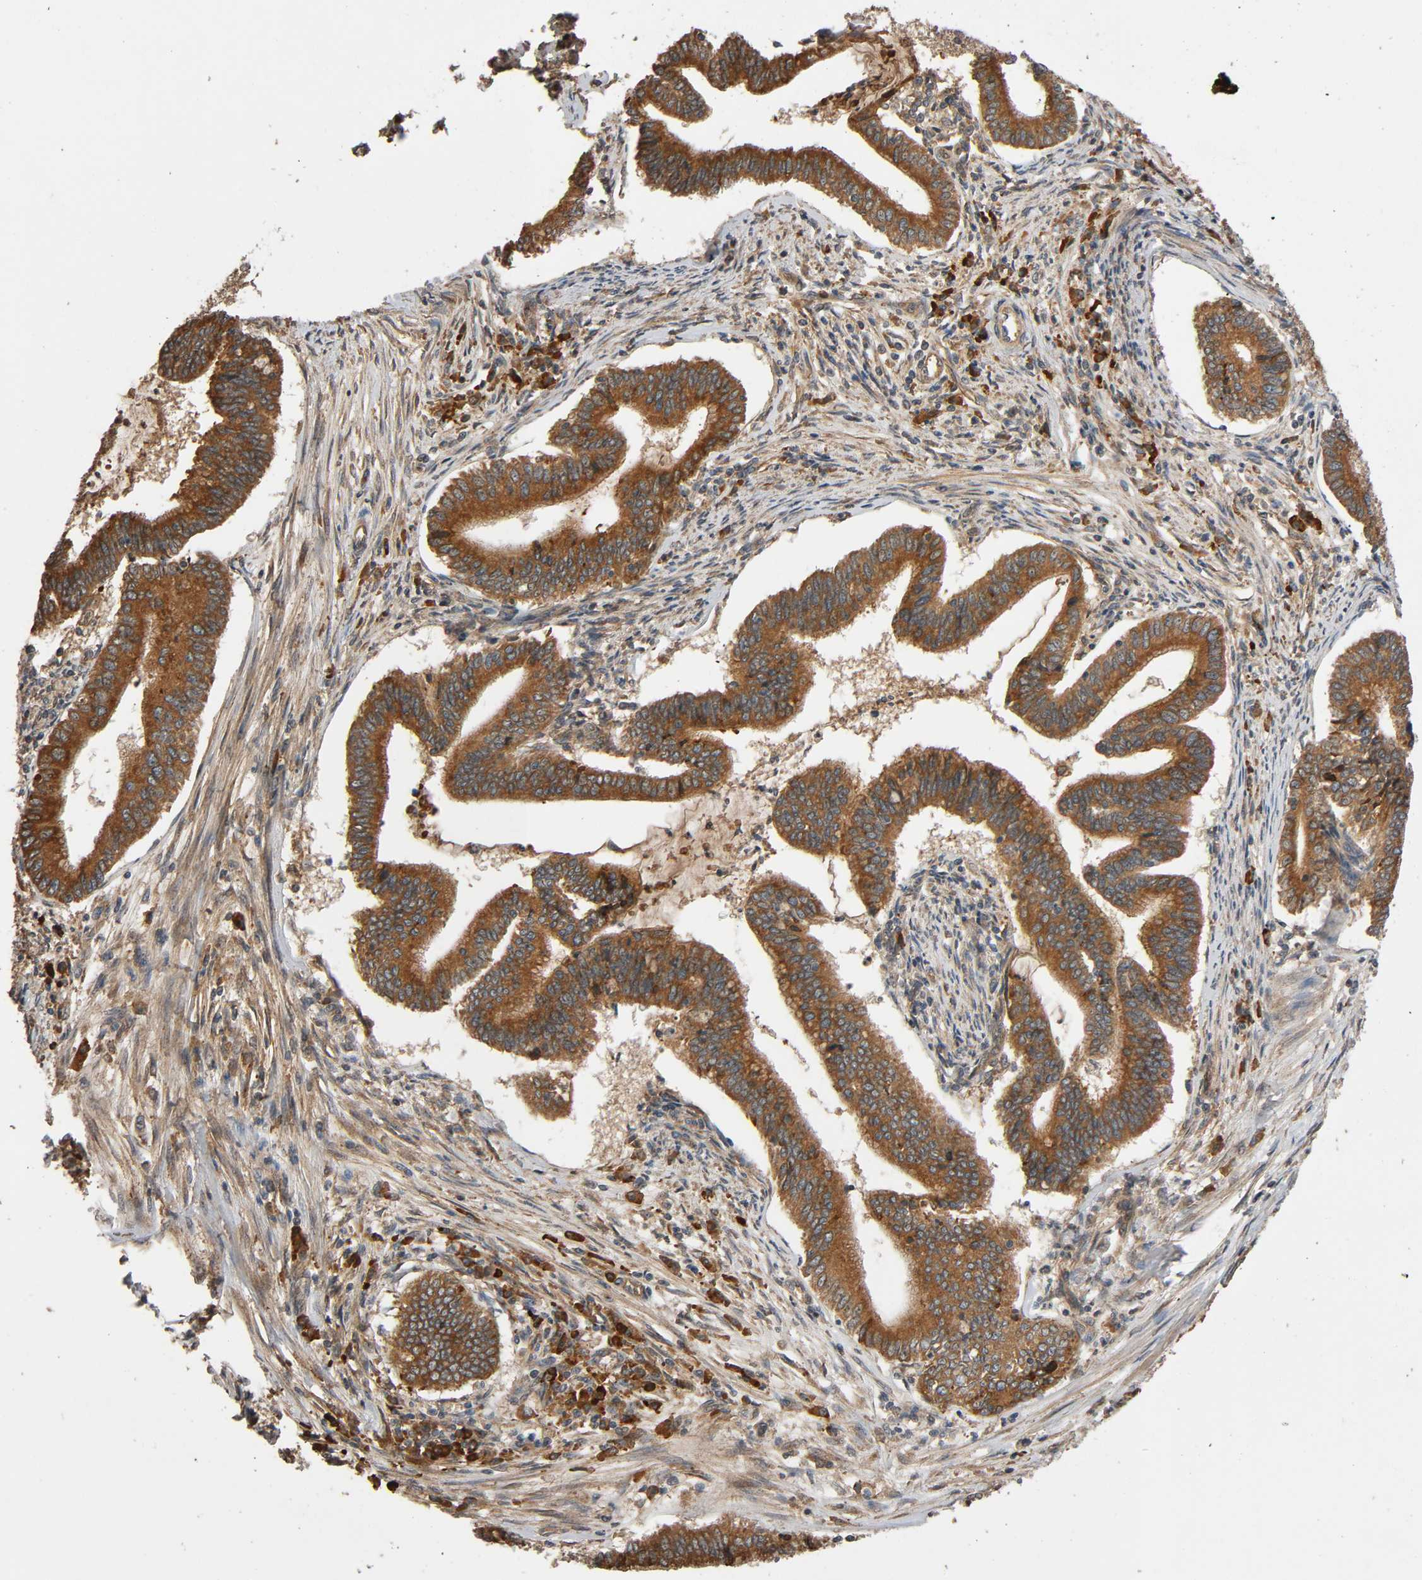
{"staining": {"intensity": "strong", "quantity": ">75%", "location": "cytoplasmic/membranous"}, "tissue": "cervical cancer", "cell_type": "Tumor cells", "image_type": "cancer", "snomed": [{"axis": "morphology", "description": "Adenocarcinoma, NOS"}, {"axis": "topography", "description": "Cervix"}], "caption": "Tumor cells exhibit high levels of strong cytoplasmic/membranous positivity in approximately >75% of cells in cervical cancer.", "gene": "MAP3K8", "patient": {"sex": "female", "age": 36}}